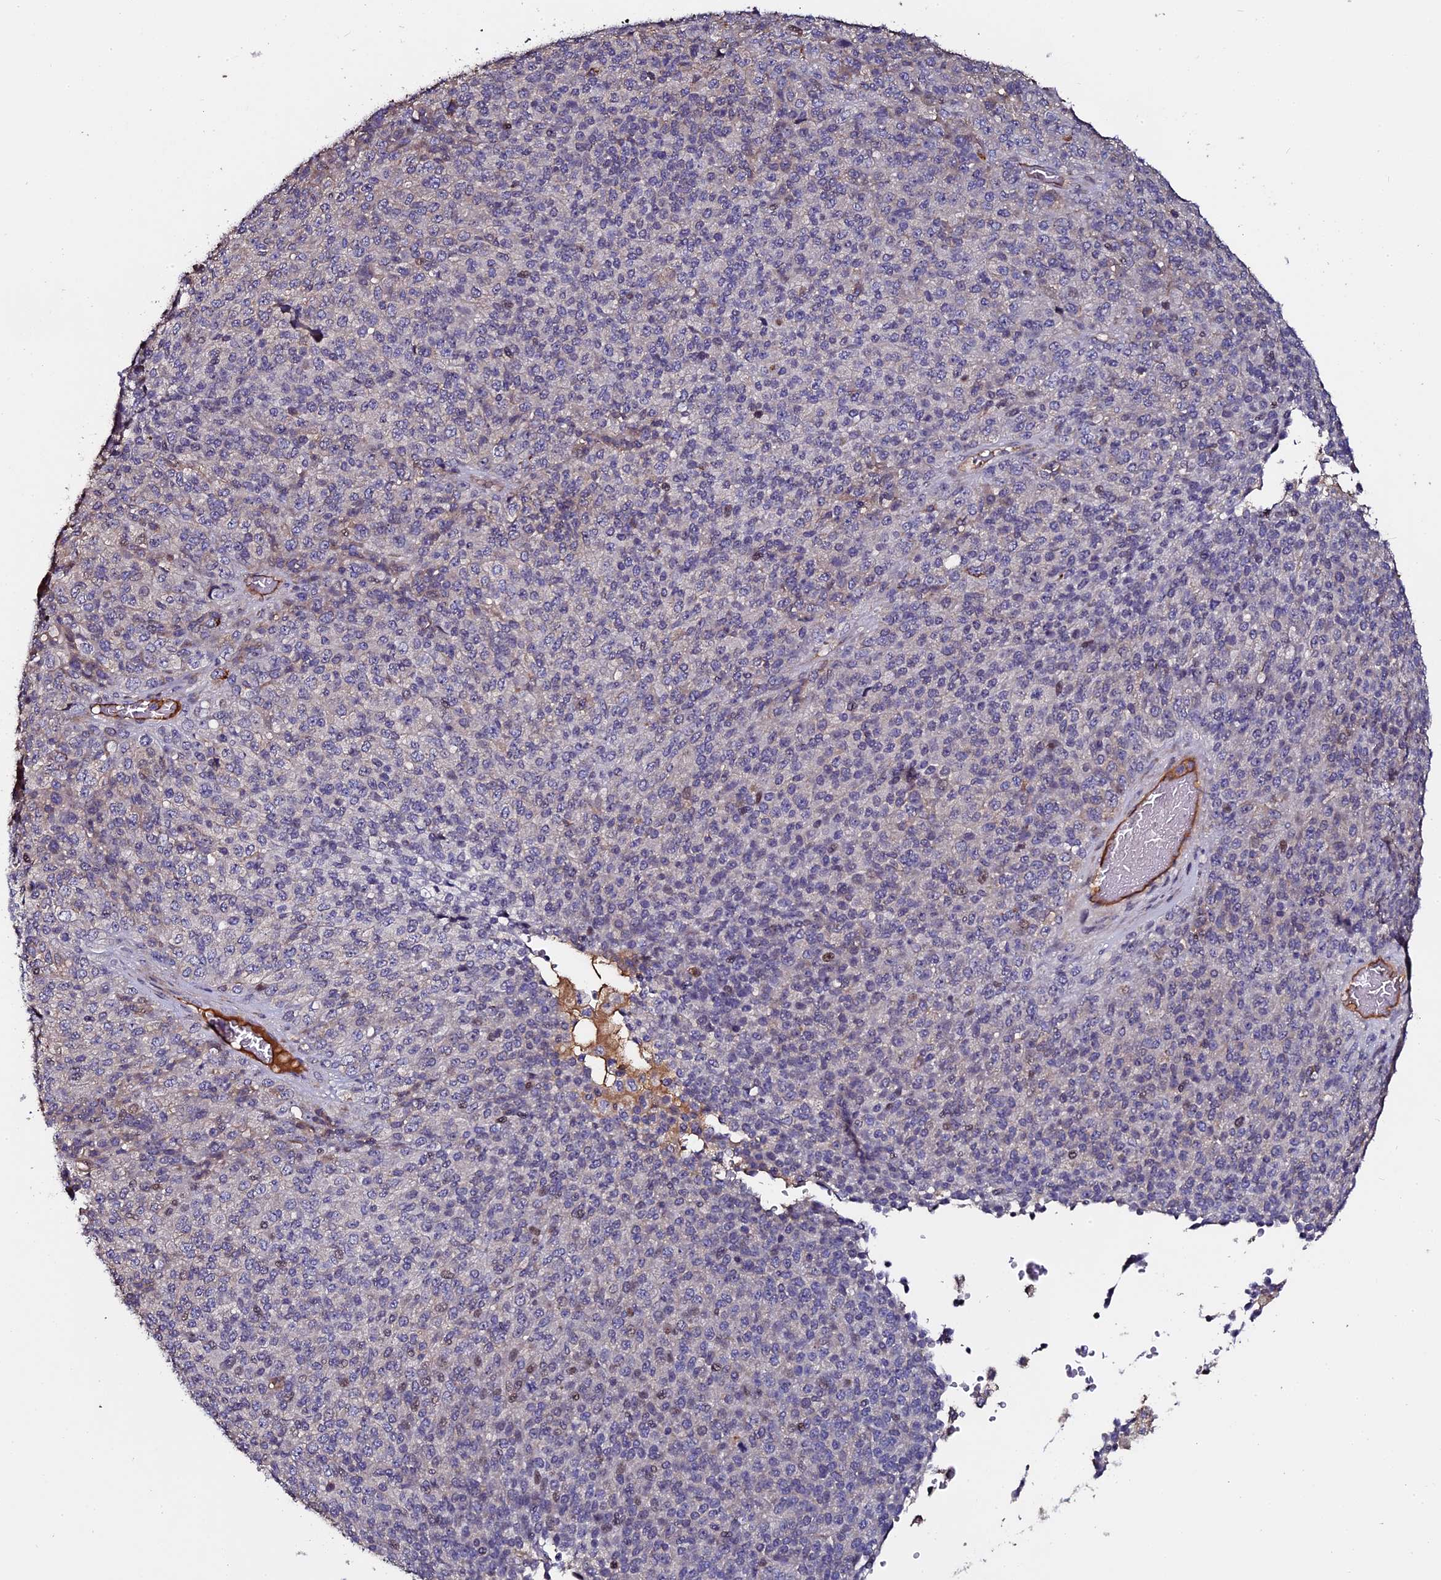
{"staining": {"intensity": "weak", "quantity": "25%-75%", "location": "nuclear"}, "tissue": "melanoma", "cell_type": "Tumor cells", "image_type": "cancer", "snomed": [{"axis": "morphology", "description": "Malignant melanoma, Metastatic site"}, {"axis": "topography", "description": "Brain"}], "caption": "Weak nuclear protein staining is appreciated in about 25%-75% of tumor cells in melanoma.", "gene": "LYG2", "patient": {"sex": "female", "age": 56}}